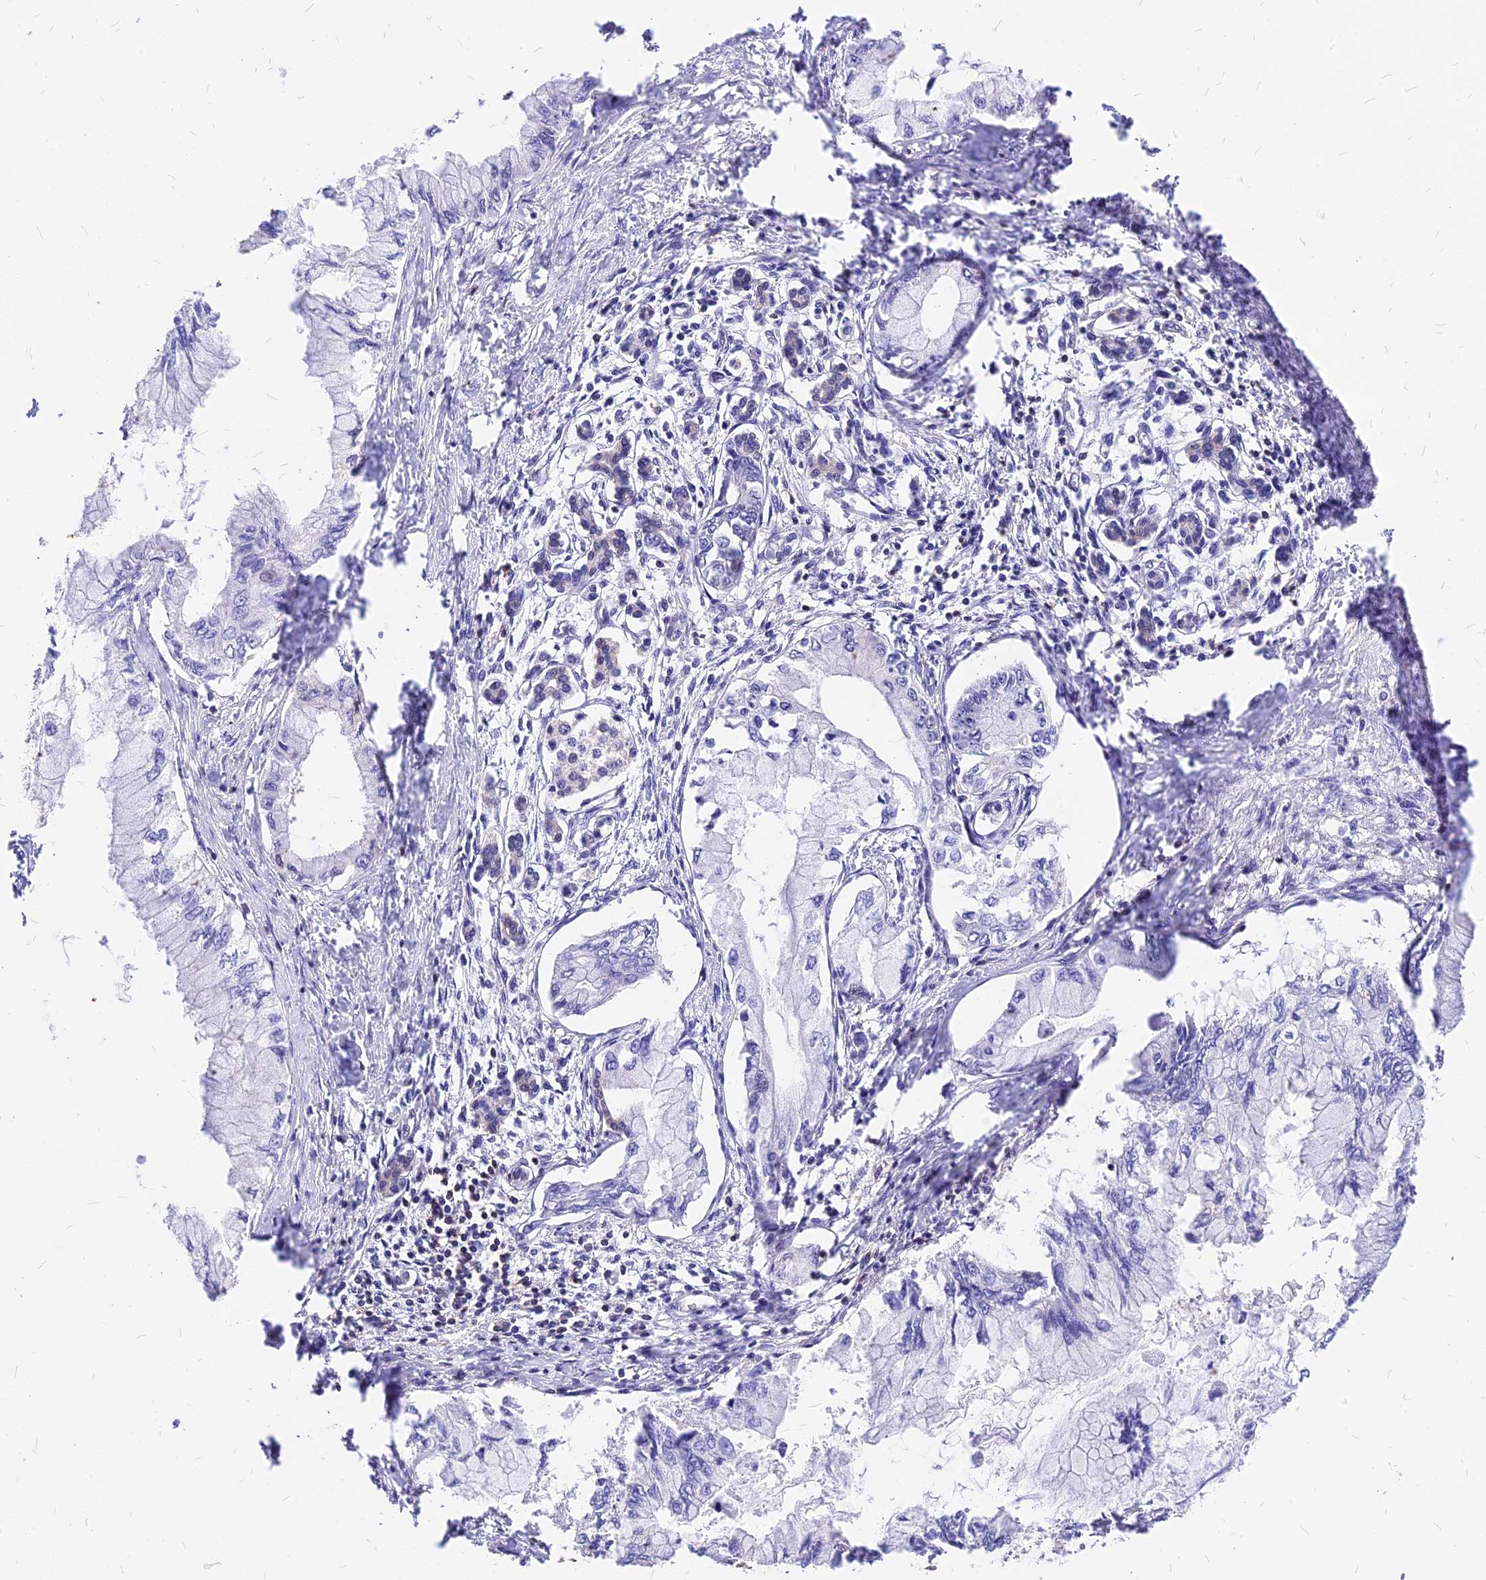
{"staining": {"intensity": "negative", "quantity": "none", "location": "none"}, "tissue": "pancreatic cancer", "cell_type": "Tumor cells", "image_type": "cancer", "snomed": [{"axis": "morphology", "description": "Adenocarcinoma, NOS"}, {"axis": "topography", "description": "Pancreas"}], "caption": "This is an IHC histopathology image of adenocarcinoma (pancreatic). There is no staining in tumor cells.", "gene": "PAXX", "patient": {"sex": "male", "age": 48}}